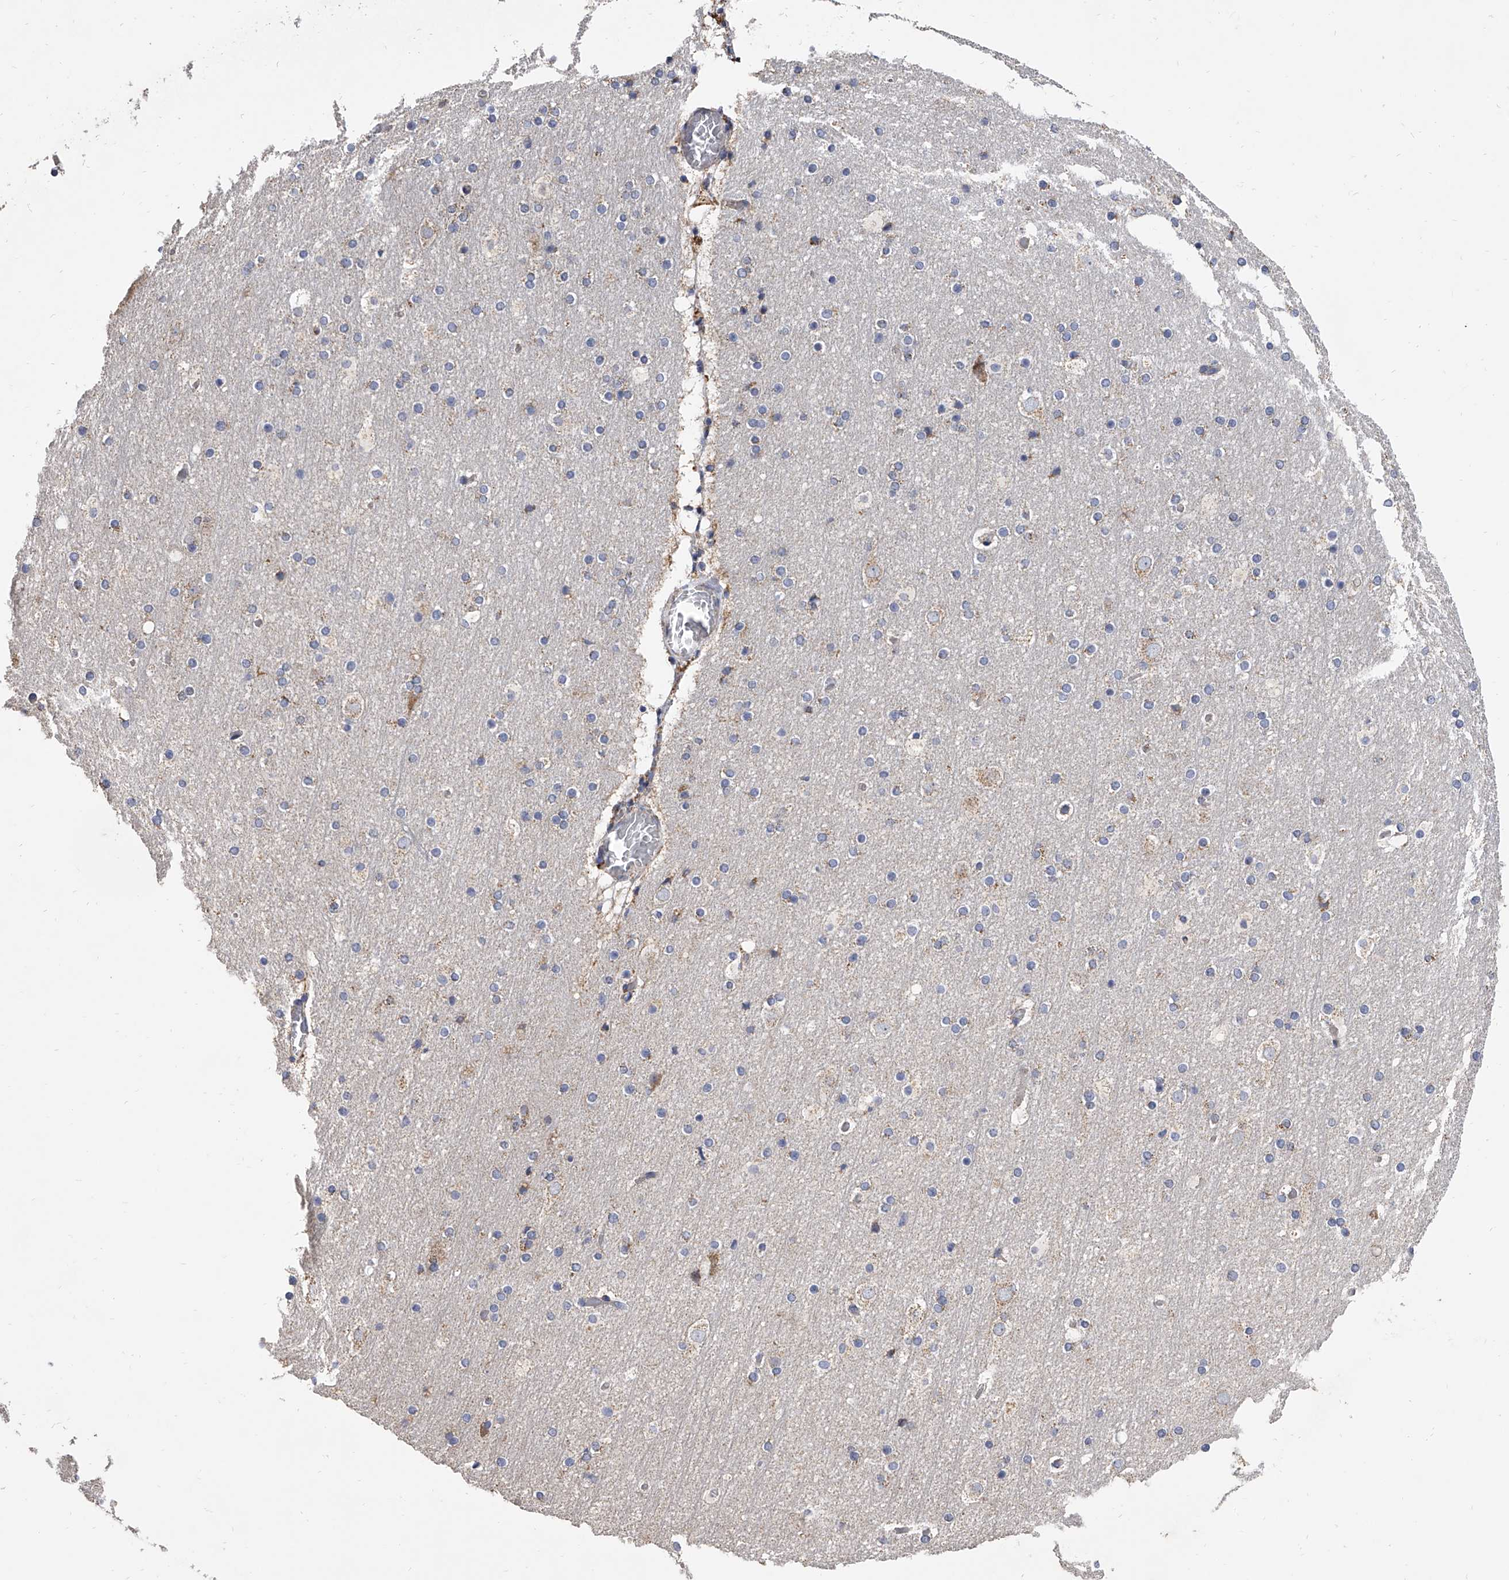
{"staining": {"intensity": "weak", "quantity": "25%-75%", "location": "cytoplasmic/membranous"}, "tissue": "cerebral cortex", "cell_type": "Endothelial cells", "image_type": "normal", "snomed": [{"axis": "morphology", "description": "Normal tissue, NOS"}, {"axis": "topography", "description": "Cerebral cortex"}], "caption": "Immunohistochemical staining of normal human cerebral cortex shows low levels of weak cytoplasmic/membranous staining in approximately 25%-75% of endothelial cells. (Brightfield microscopy of DAB IHC at high magnification).", "gene": "MRPL28", "patient": {"sex": "male", "age": 57}}